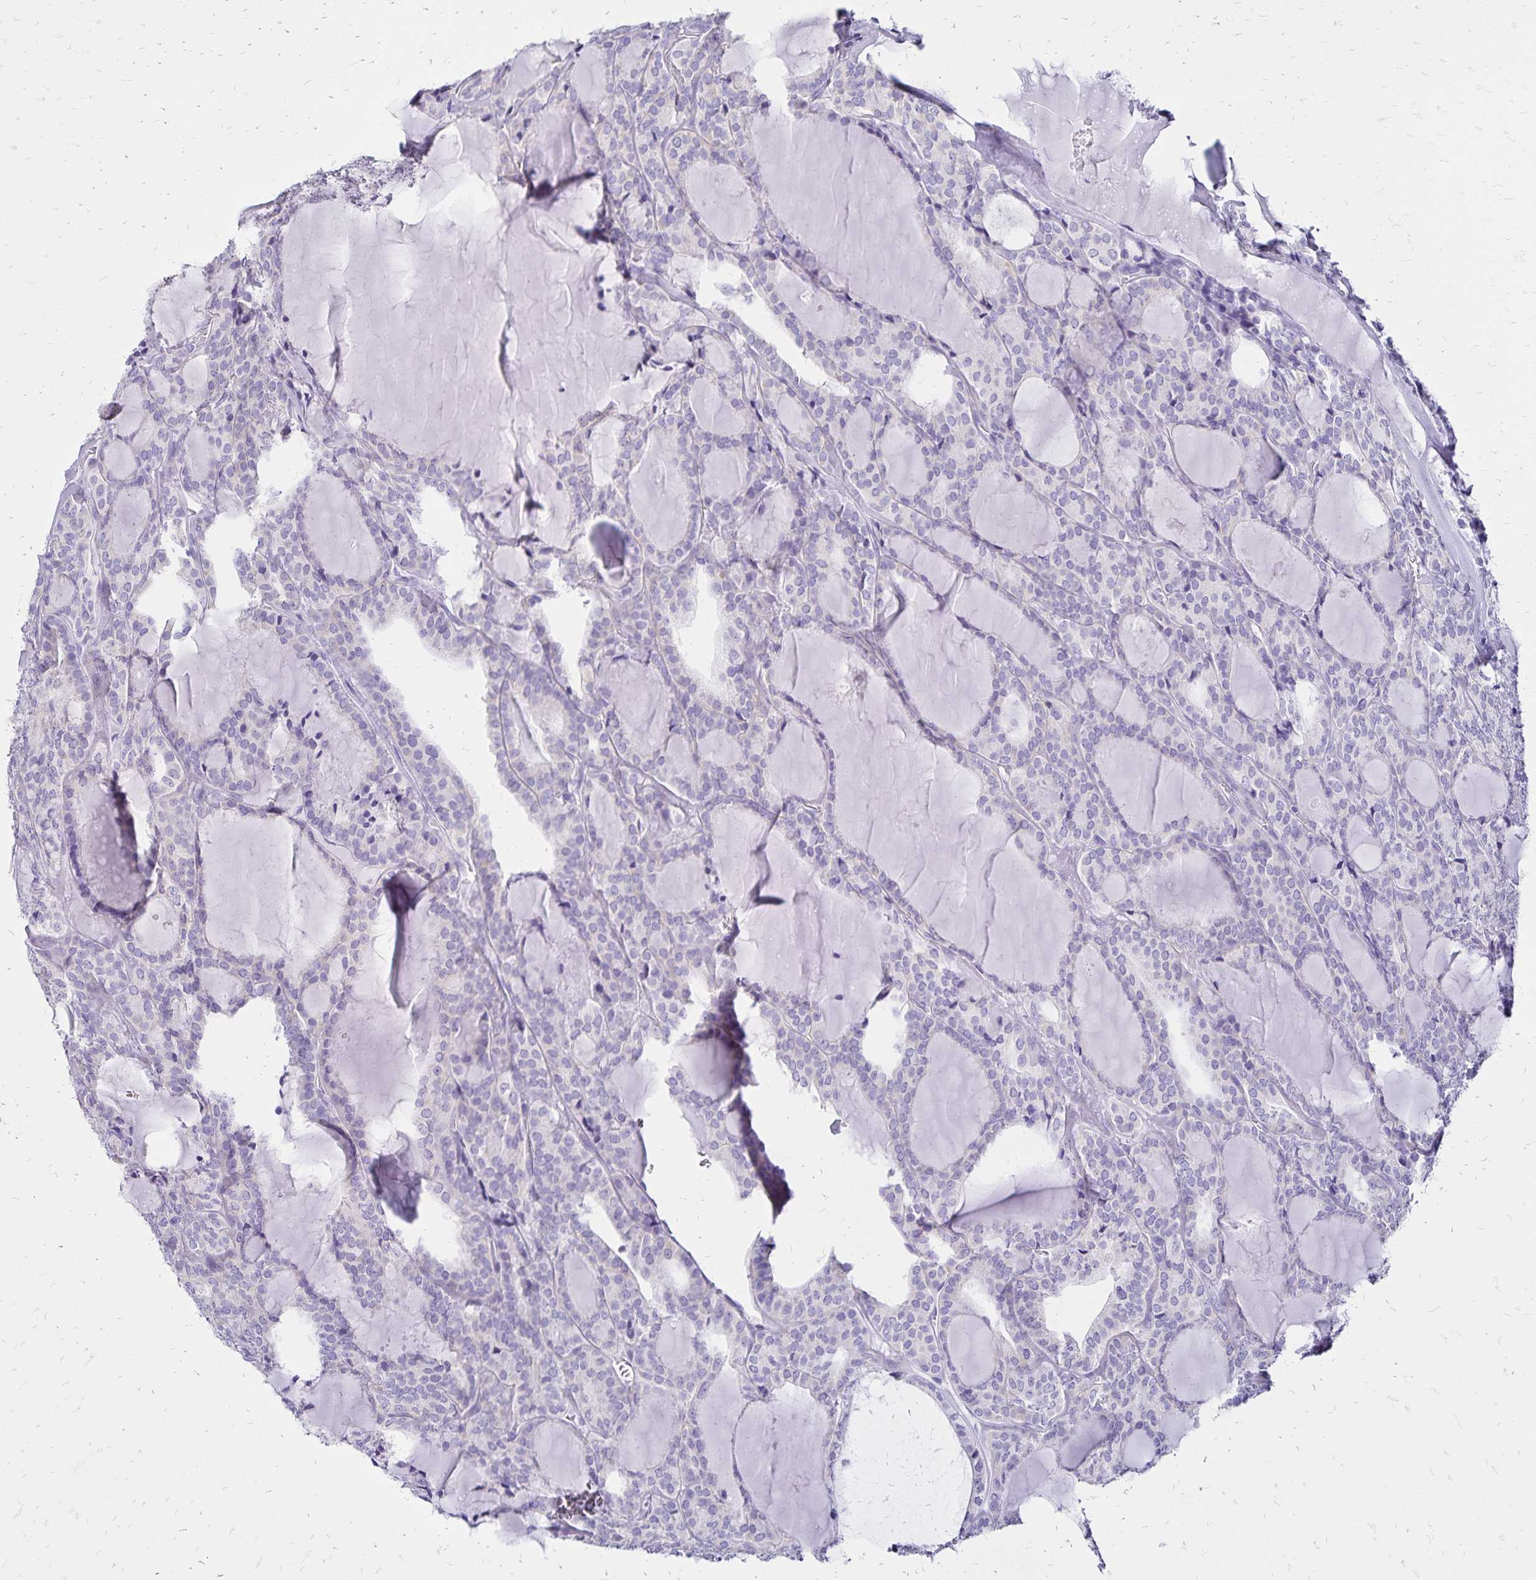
{"staining": {"intensity": "negative", "quantity": "none", "location": "none"}, "tissue": "thyroid cancer", "cell_type": "Tumor cells", "image_type": "cancer", "snomed": [{"axis": "morphology", "description": "Follicular adenoma carcinoma, NOS"}, {"axis": "topography", "description": "Thyroid gland"}], "caption": "This is a photomicrograph of IHC staining of follicular adenoma carcinoma (thyroid), which shows no expression in tumor cells.", "gene": "LIN28B", "patient": {"sex": "male", "age": 74}}